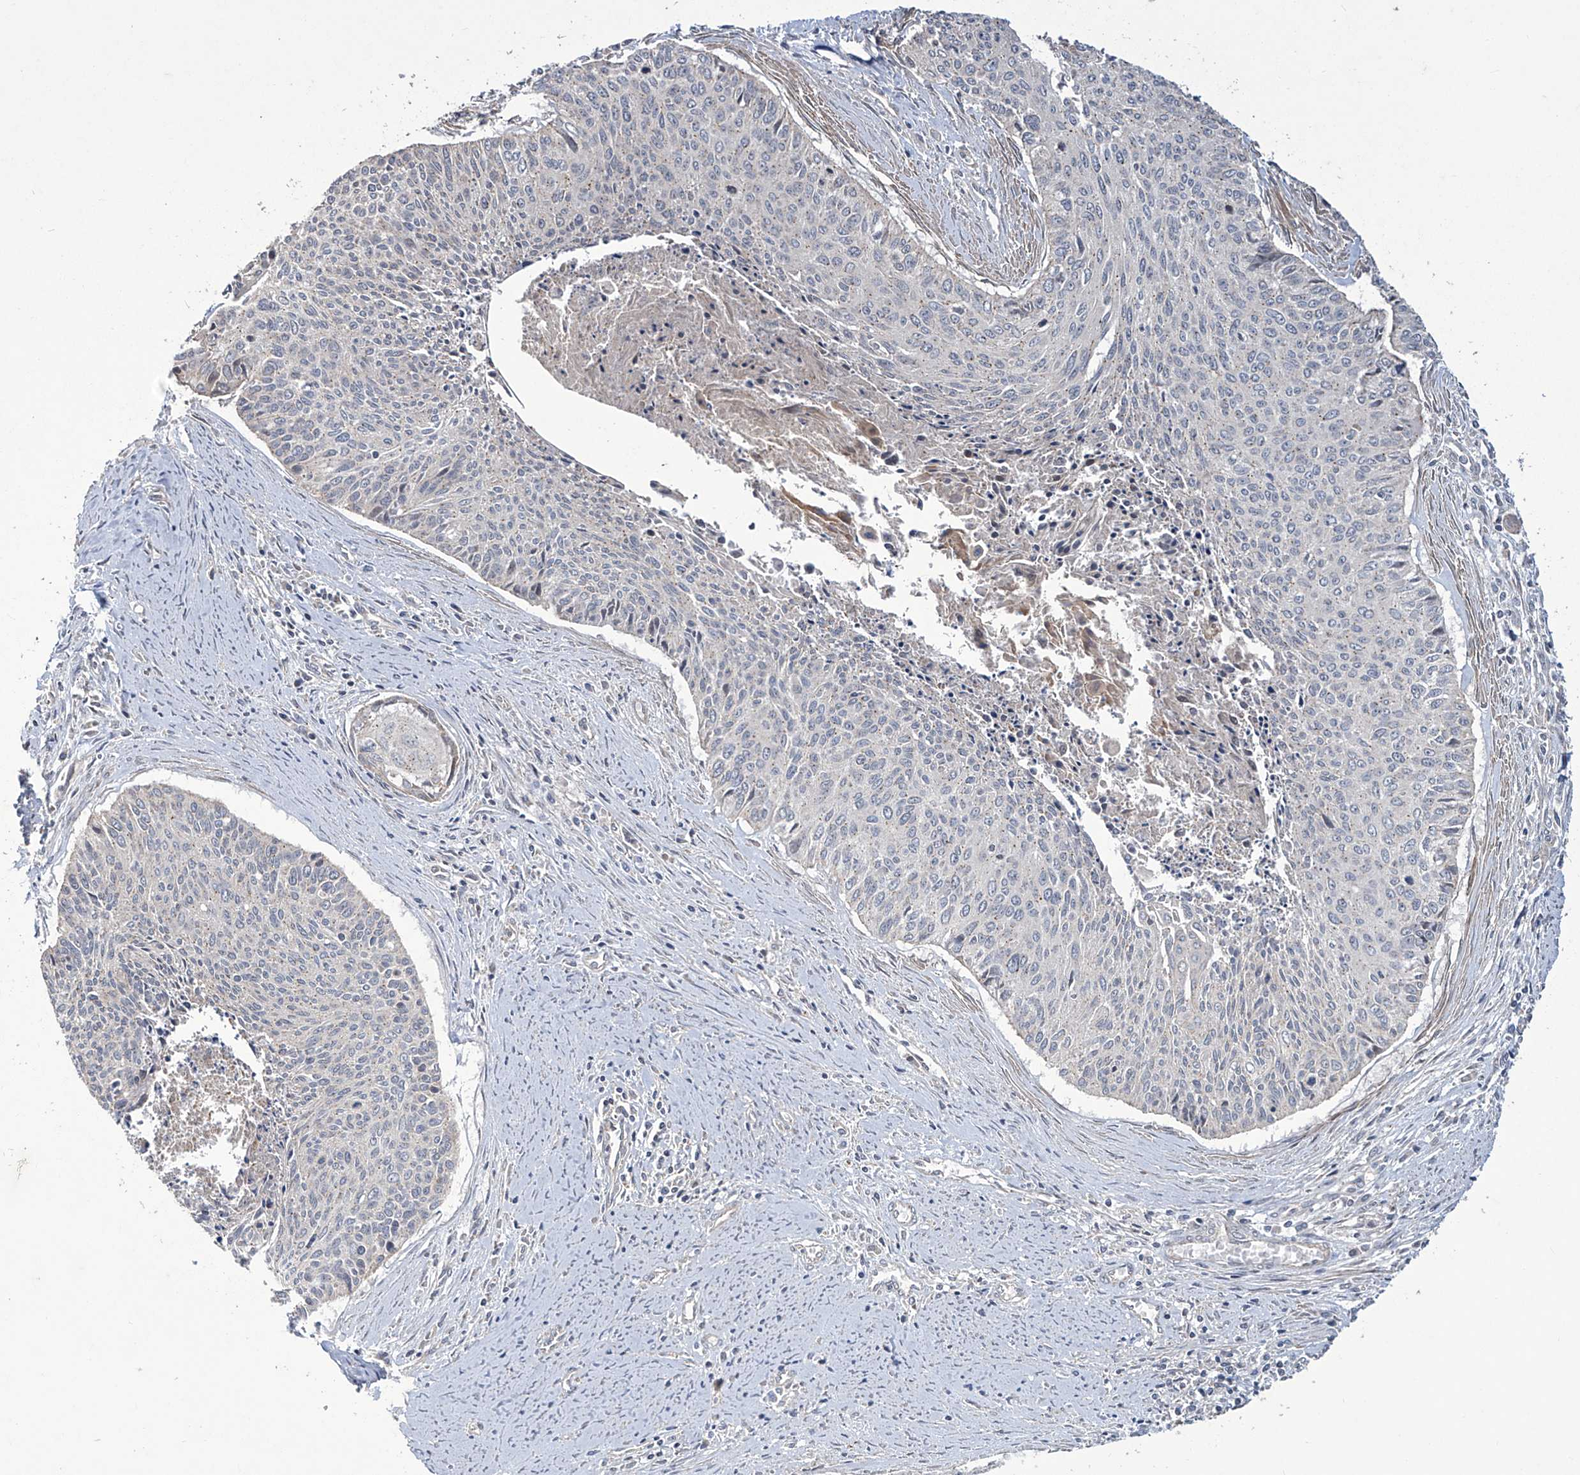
{"staining": {"intensity": "negative", "quantity": "none", "location": "none"}, "tissue": "cervical cancer", "cell_type": "Tumor cells", "image_type": "cancer", "snomed": [{"axis": "morphology", "description": "Squamous cell carcinoma, NOS"}, {"axis": "topography", "description": "Cervix"}], "caption": "Immunohistochemical staining of human cervical cancer (squamous cell carcinoma) reveals no significant staining in tumor cells.", "gene": "TRIM60", "patient": {"sex": "female", "age": 55}}